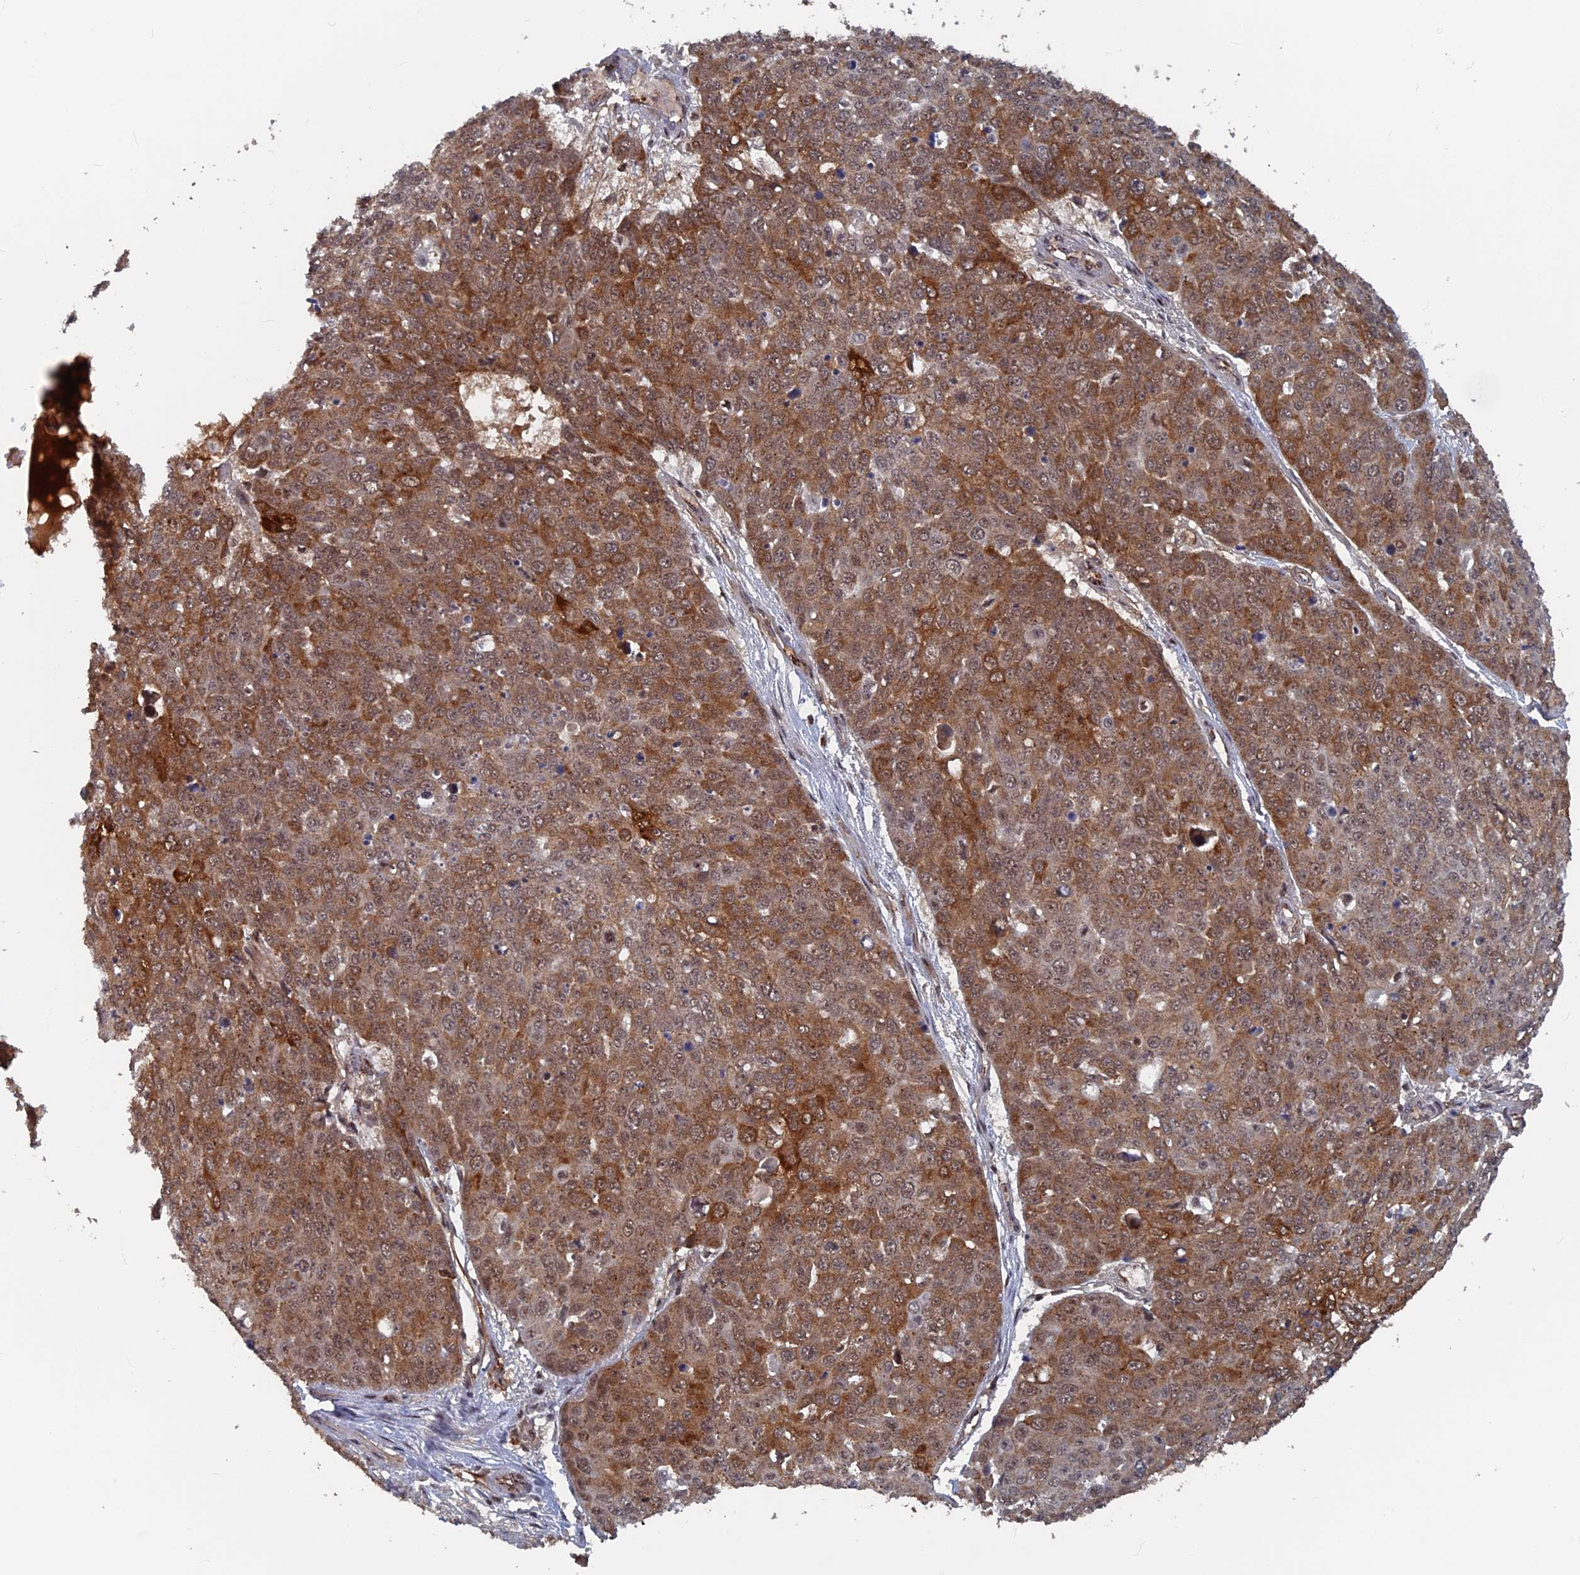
{"staining": {"intensity": "moderate", "quantity": ">75%", "location": "cytoplasmic/membranous,nuclear"}, "tissue": "skin cancer", "cell_type": "Tumor cells", "image_type": "cancer", "snomed": [{"axis": "morphology", "description": "Squamous cell carcinoma, NOS"}, {"axis": "topography", "description": "Skin"}], "caption": "Human squamous cell carcinoma (skin) stained with a brown dye exhibits moderate cytoplasmic/membranous and nuclear positive expression in approximately >75% of tumor cells.", "gene": "SH3D21", "patient": {"sex": "male", "age": 71}}